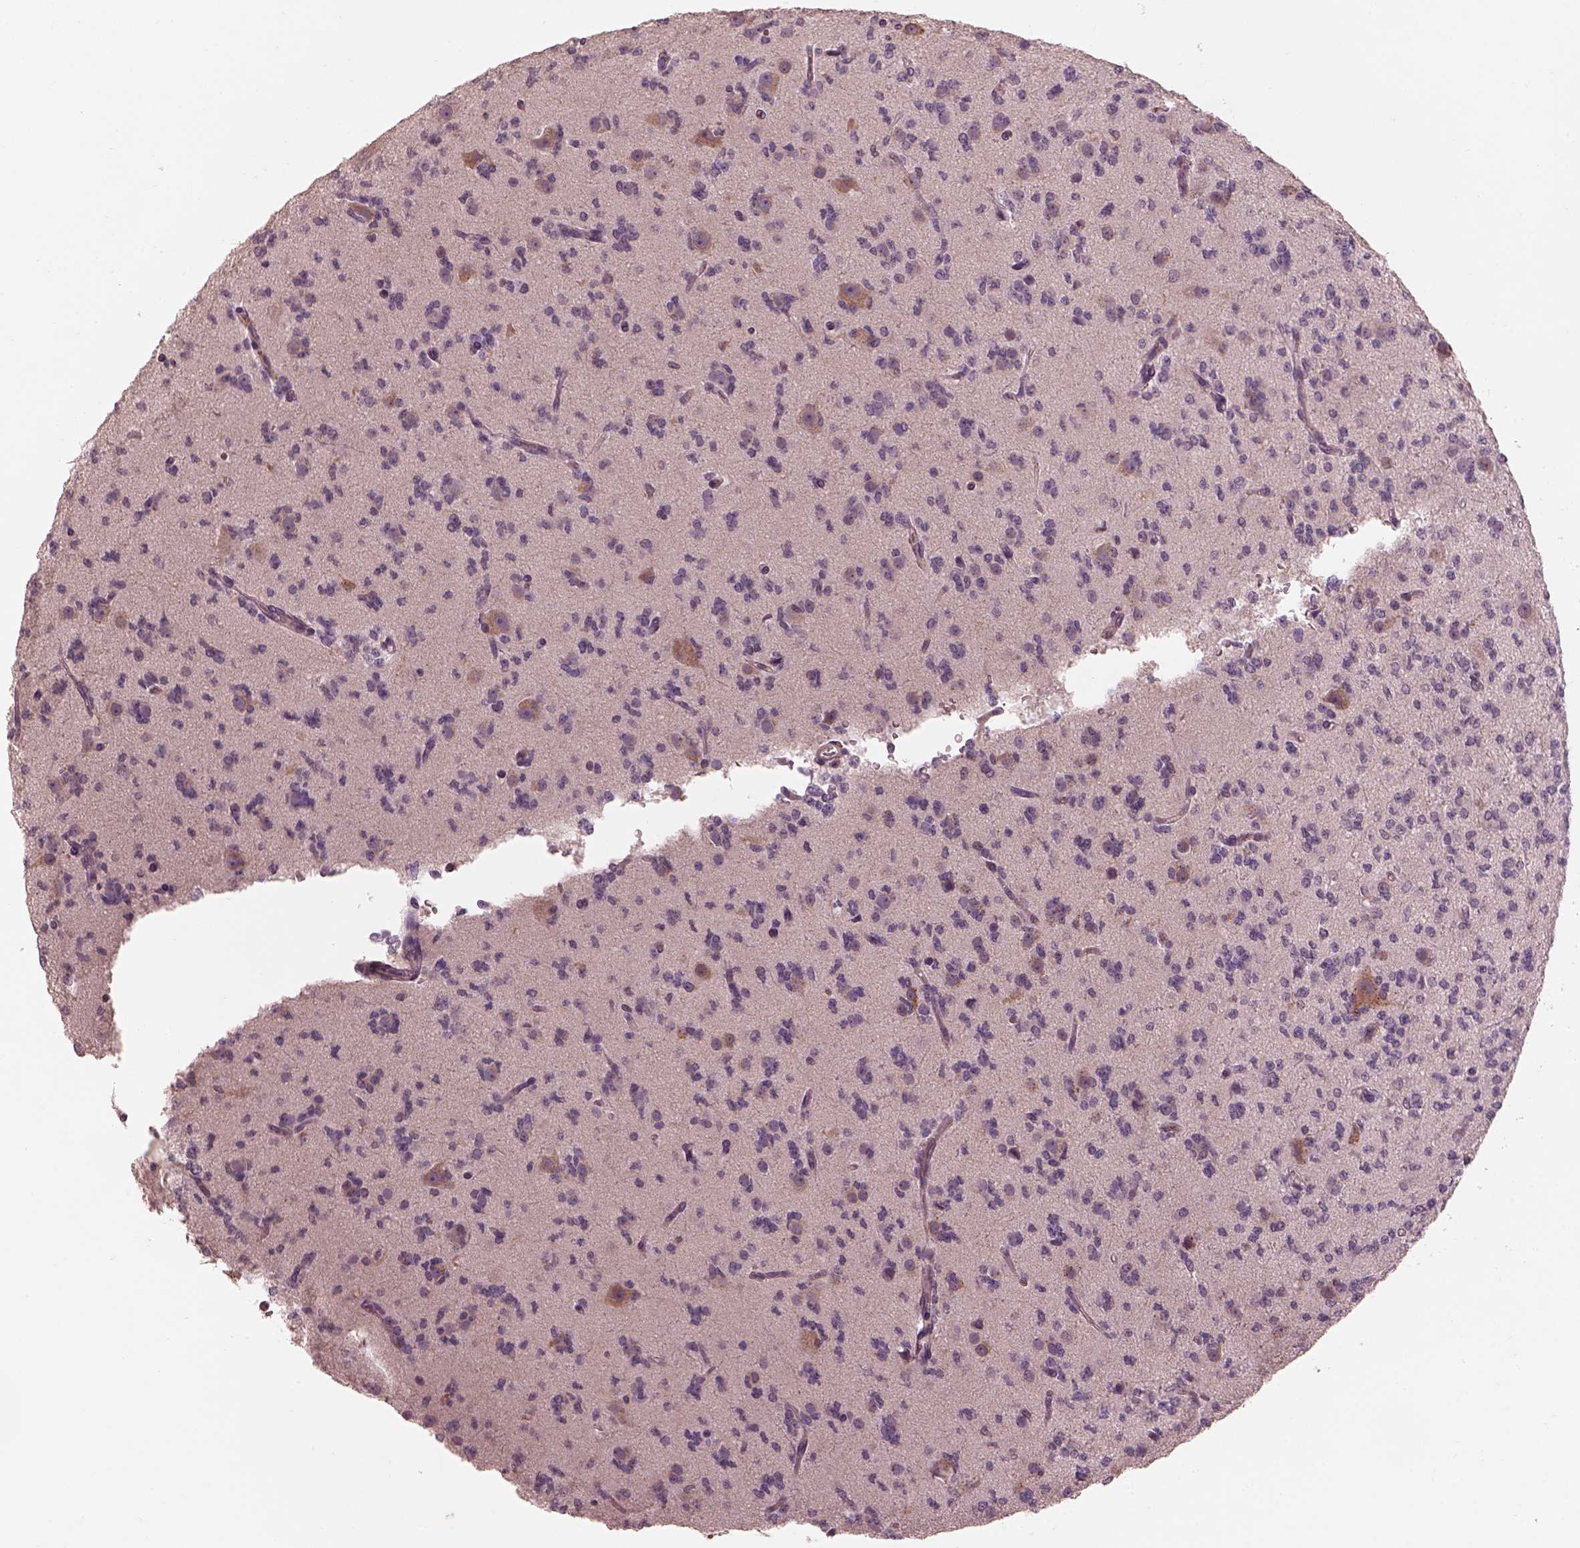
{"staining": {"intensity": "negative", "quantity": "none", "location": "none"}, "tissue": "glioma", "cell_type": "Tumor cells", "image_type": "cancer", "snomed": [{"axis": "morphology", "description": "Glioma, malignant, Low grade"}, {"axis": "topography", "description": "Brain"}], "caption": "Protein analysis of glioma shows no significant staining in tumor cells. The staining is performed using DAB brown chromogen with nuclei counter-stained in using hematoxylin.", "gene": "PRKACG", "patient": {"sex": "male", "age": 27}}